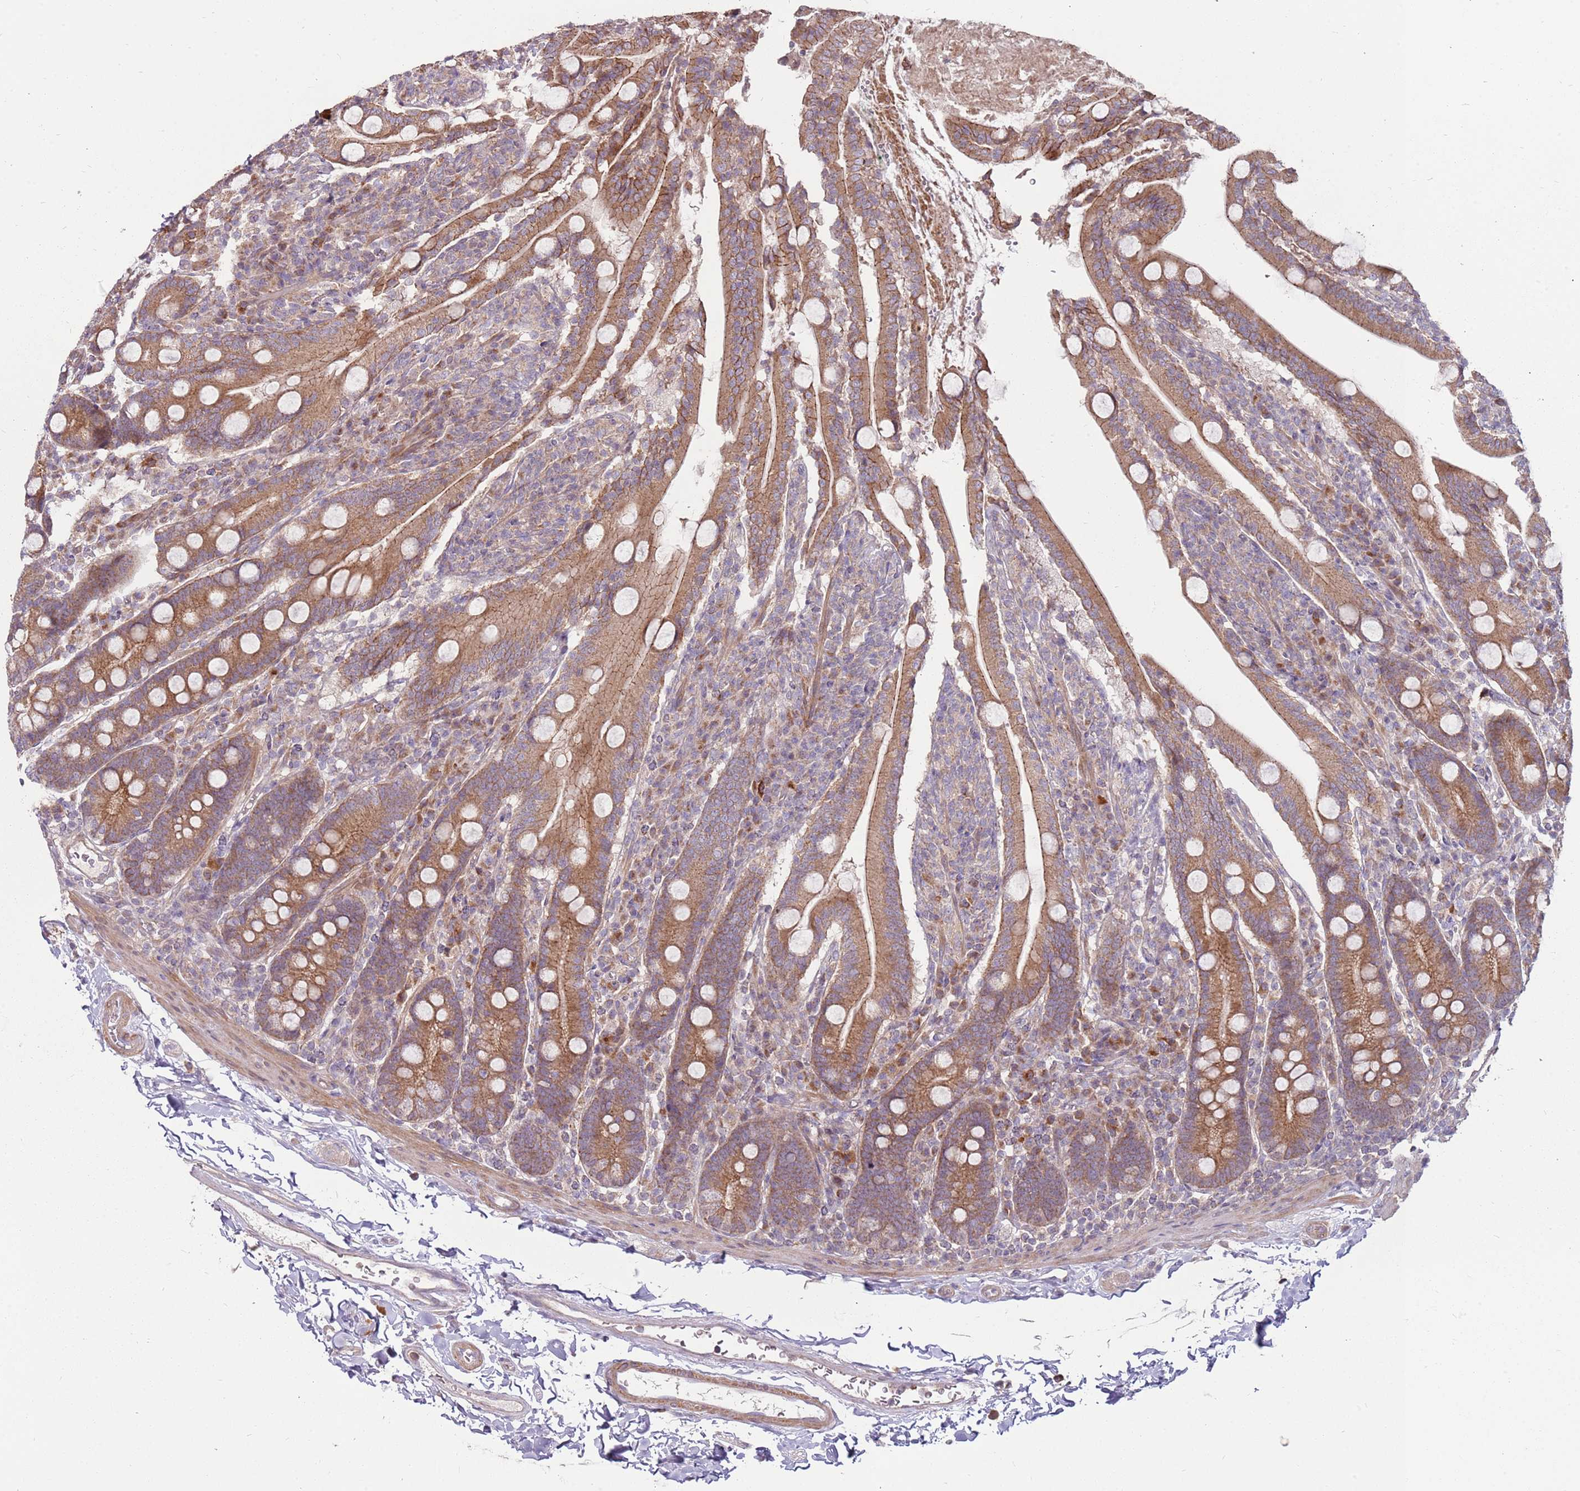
{"staining": {"intensity": "moderate", "quantity": ">75%", "location": "cytoplasmic/membranous"}, "tissue": "duodenum", "cell_type": "Glandular cells", "image_type": "normal", "snomed": [{"axis": "morphology", "description": "Normal tissue, NOS"}, {"axis": "topography", "description": "Duodenum"}], "caption": "Protein staining exhibits moderate cytoplasmic/membranous staining in about >75% of glandular cells in normal duodenum. (IHC, brightfield microscopy, high magnification).", "gene": "SPATA31D1", "patient": {"sex": "male", "age": 35}}